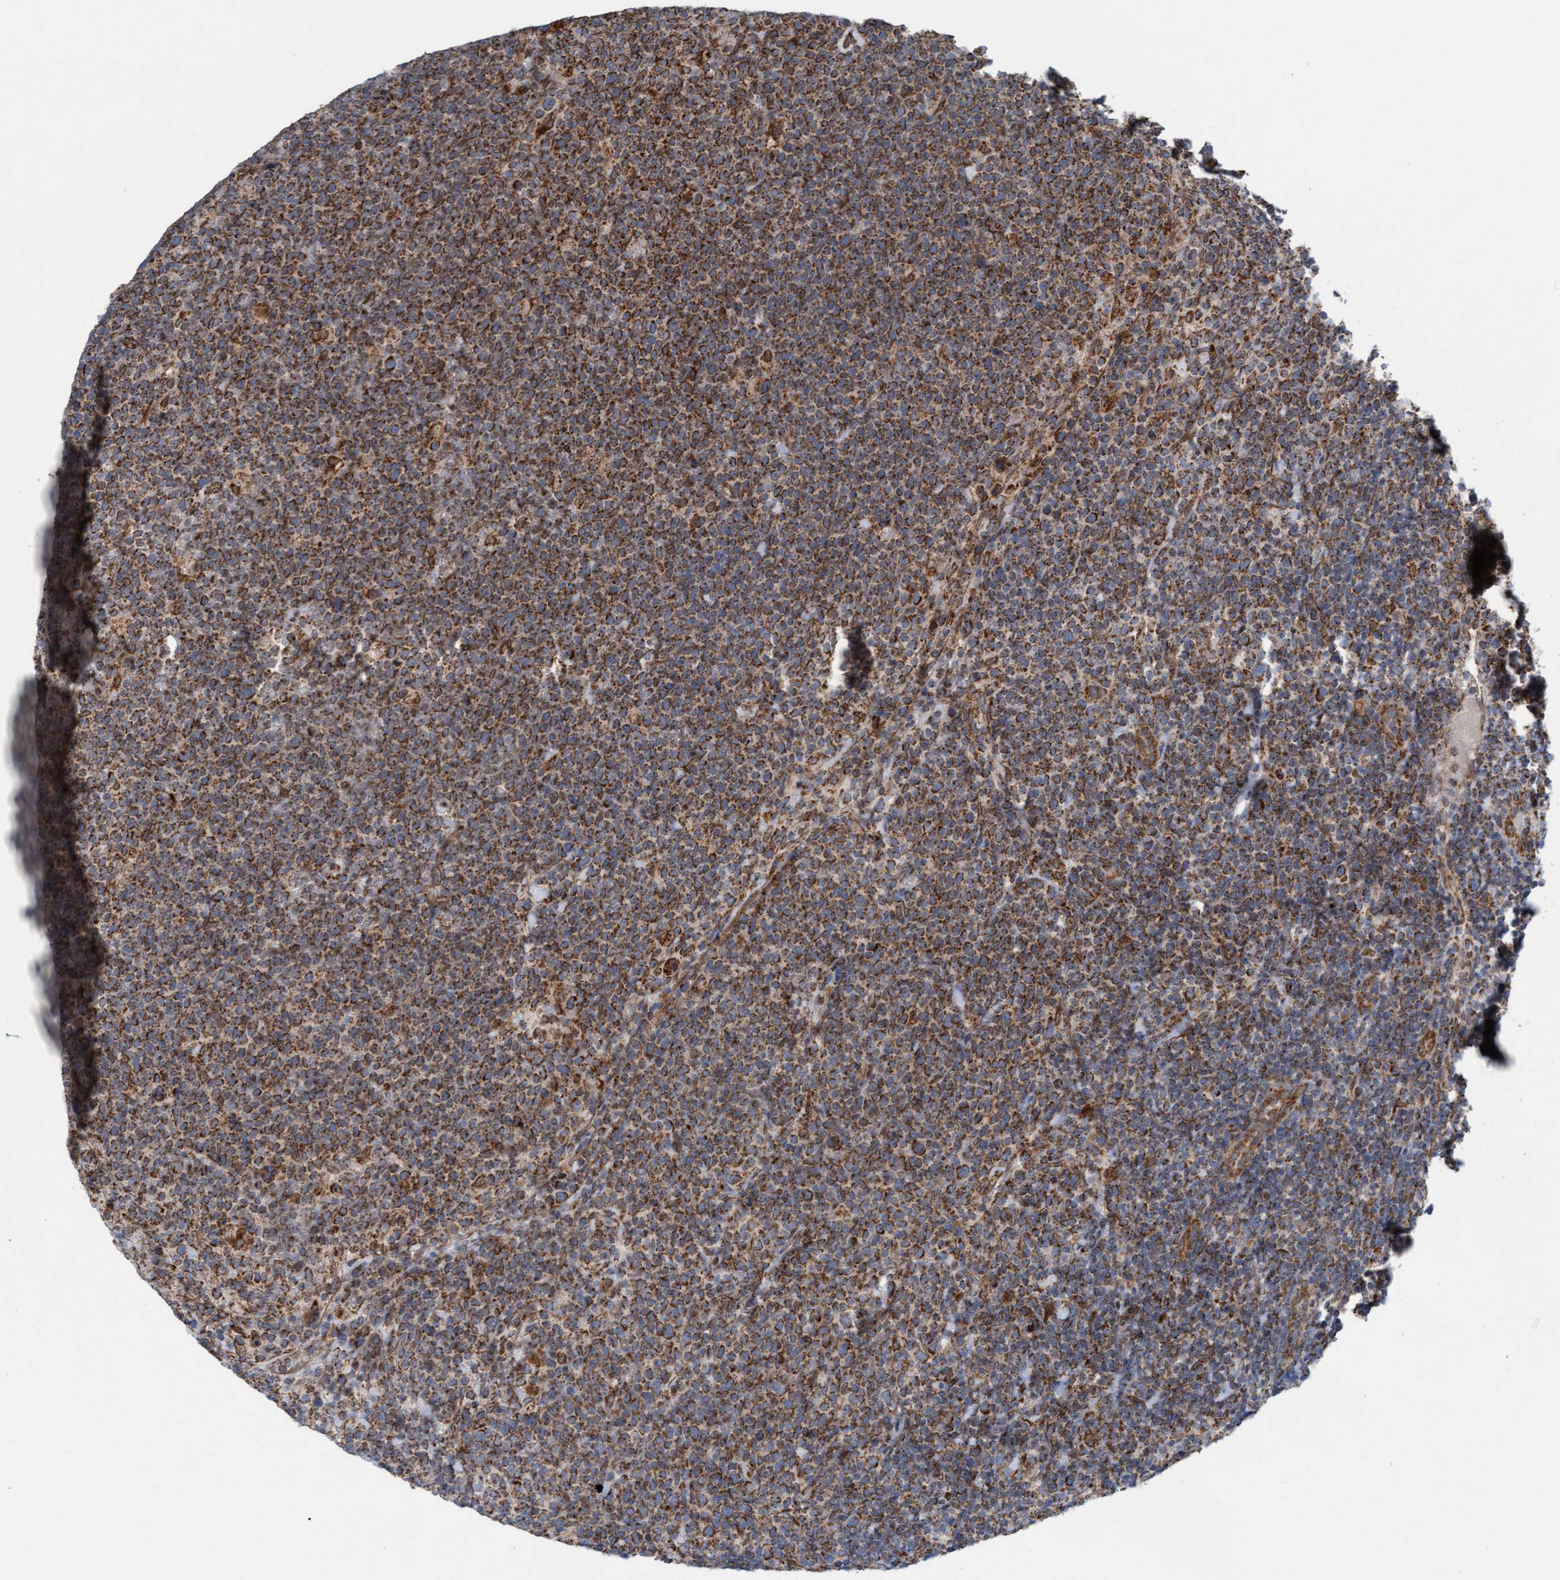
{"staining": {"intensity": "moderate", "quantity": ">75%", "location": "cytoplasmic/membranous"}, "tissue": "lymphoma", "cell_type": "Tumor cells", "image_type": "cancer", "snomed": [{"axis": "morphology", "description": "Malignant lymphoma, non-Hodgkin's type, High grade"}, {"axis": "topography", "description": "Lymph node"}], "caption": "About >75% of tumor cells in human lymphoma exhibit moderate cytoplasmic/membranous protein expression as visualized by brown immunohistochemical staining.", "gene": "MRPS23", "patient": {"sex": "male", "age": 61}}